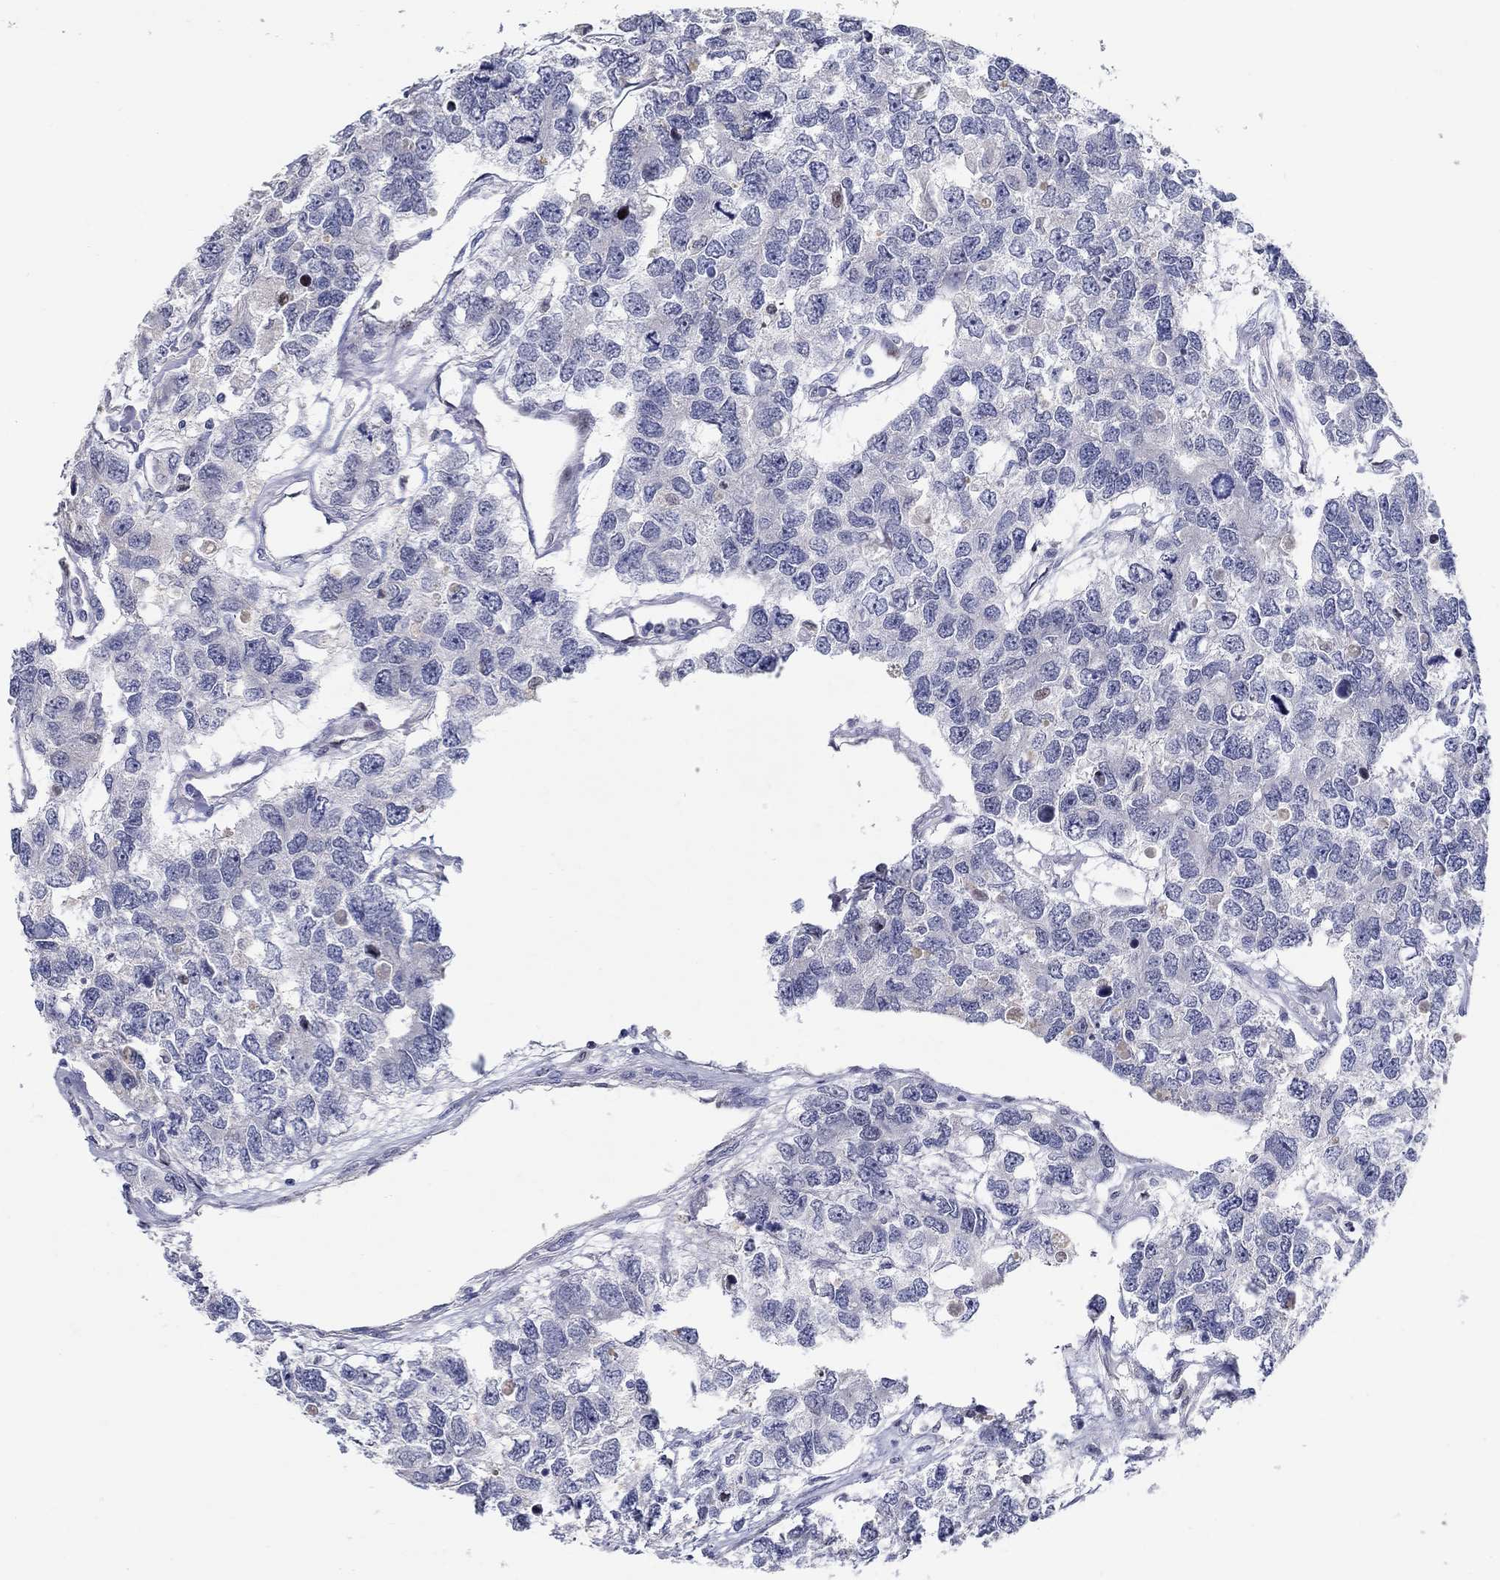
{"staining": {"intensity": "negative", "quantity": "none", "location": "none"}, "tissue": "testis cancer", "cell_type": "Tumor cells", "image_type": "cancer", "snomed": [{"axis": "morphology", "description": "Seminoma, NOS"}, {"axis": "topography", "description": "Testis"}], "caption": "This histopathology image is of testis seminoma stained with immunohistochemistry to label a protein in brown with the nuclei are counter-stained blue. There is no expression in tumor cells. (Stains: DAB (3,3'-diaminobenzidine) IHC with hematoxylin counter stain, Microscopy: brightfield microscopy at high magnification).", "gene": "RAPGEF5", "patient": {"sex": "male", "age": 52}}